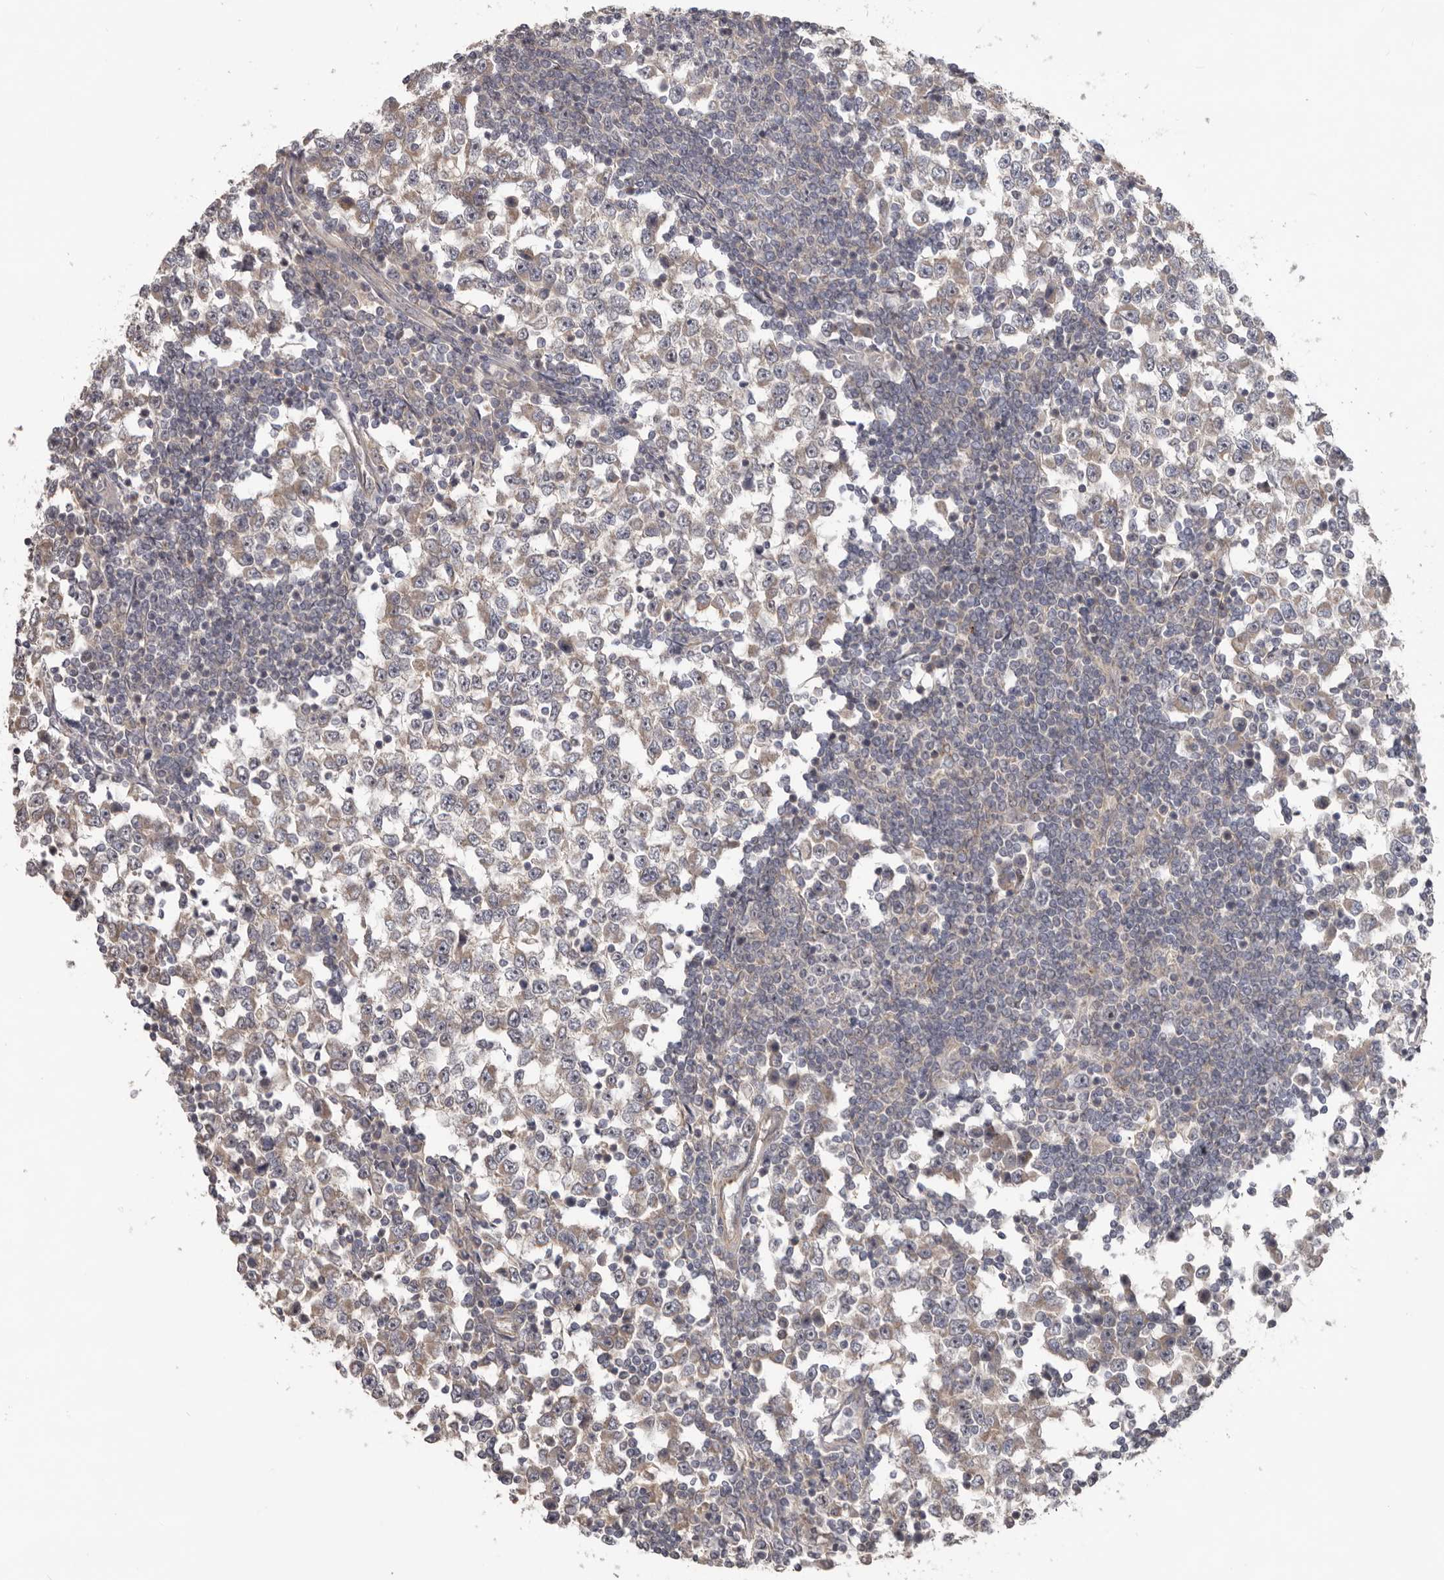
{"staining": {"intensity": "negative", "quantity": "none", "location": "none"}, "tissue": "testis cancer", "cell_type": "Tumor cells", "image_type": "cancer", "snomed": [{"axis": "morphology", "description": "Seminoma, NOS"}, {"axis": "topography", "description": "Testis"}], "caption": "IHC micrograph of human testis cancer (seminoma) stained for a protein (brown), which shows no expression in tumor cells.", "gene": "HINT3", "patient": {"sex": "male", "age": 65}}